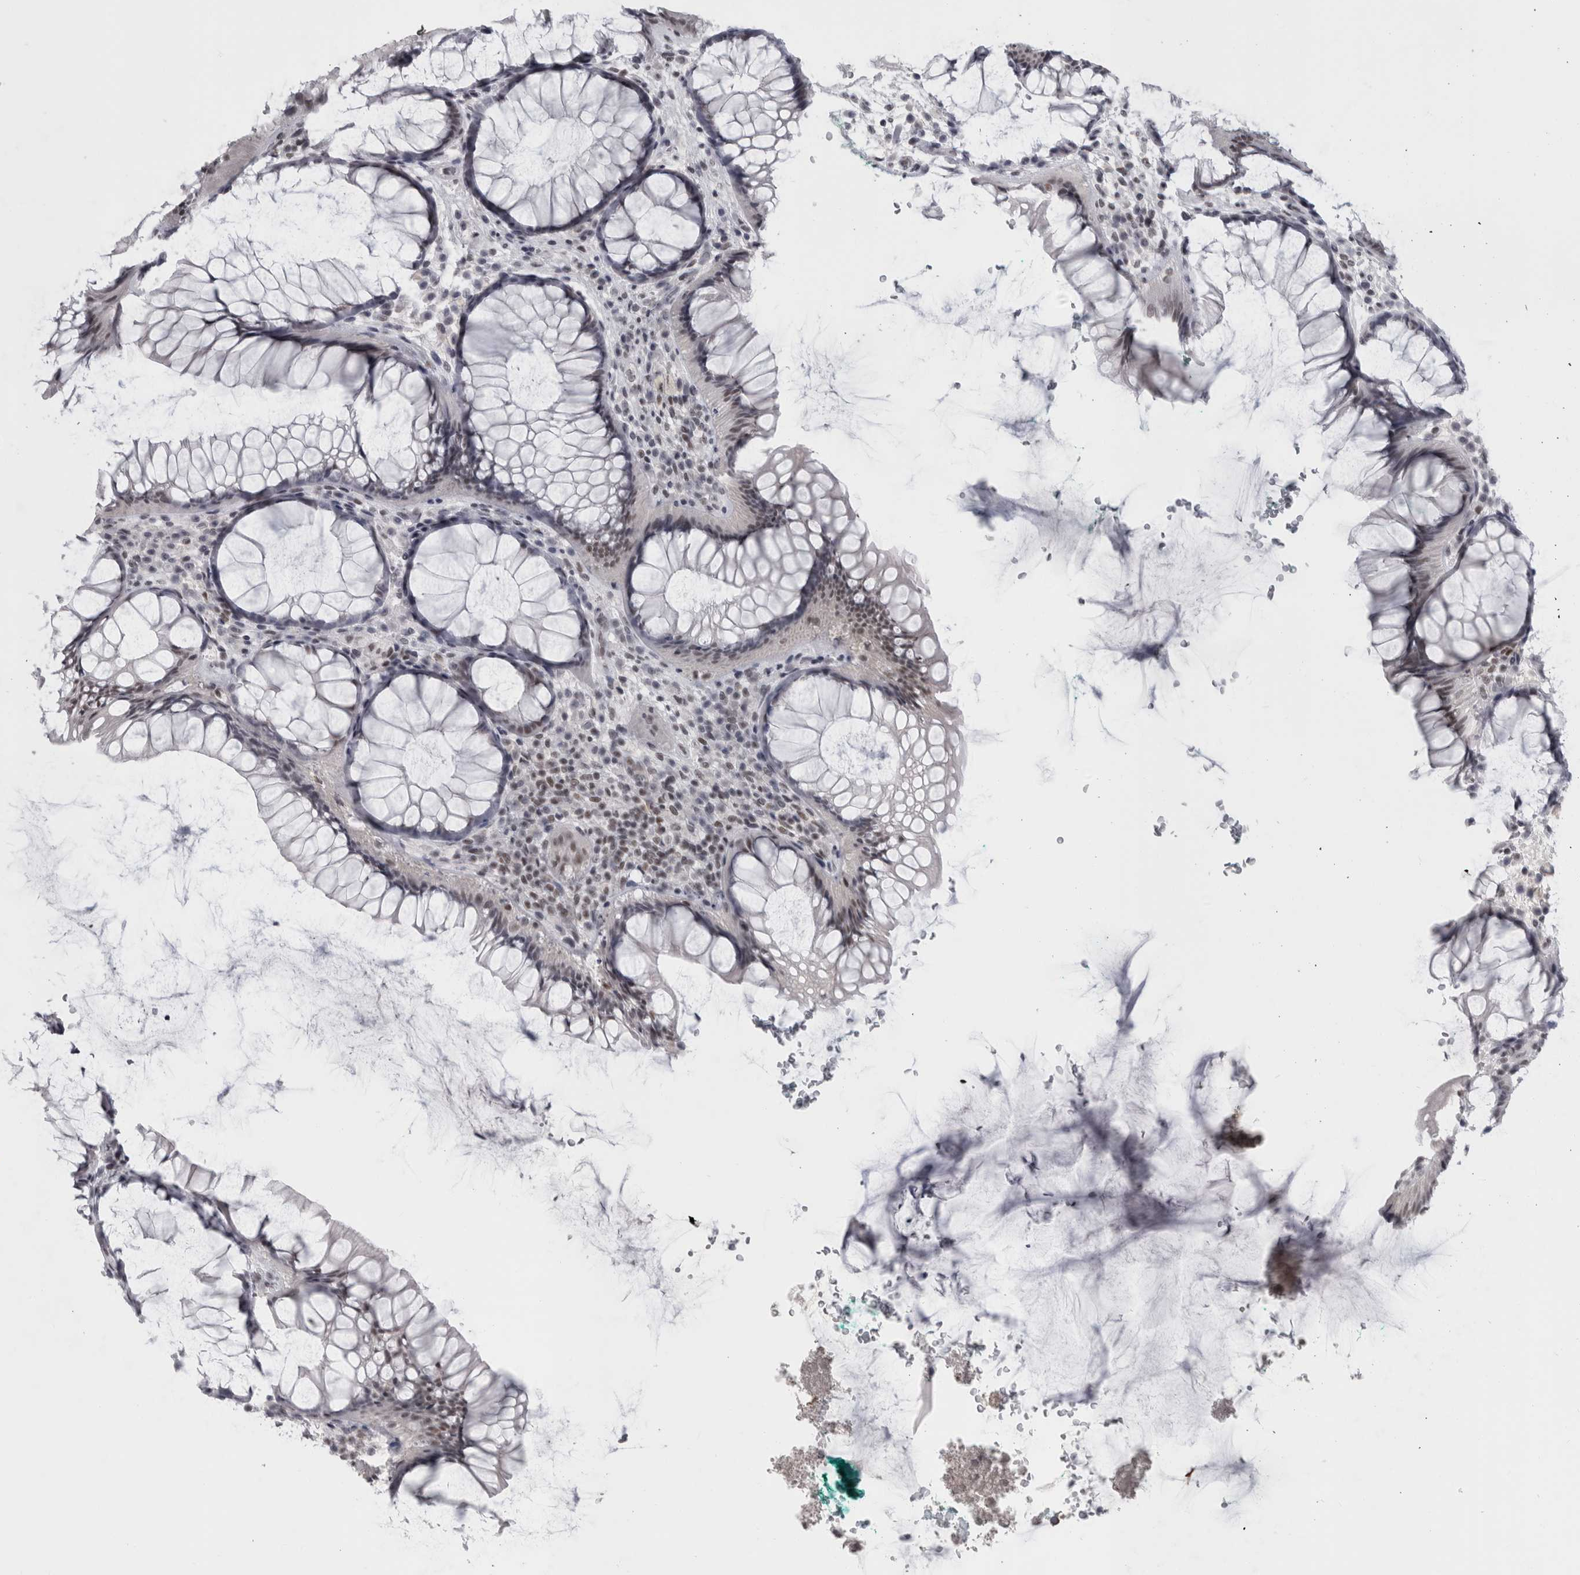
{"staining": {"intensity": "weak", "quantity": "25%-75%", "location": "nuclear"}, "tissue": "rectum", "cell_type": "Glandular cells", "image_type": "normal", "snomed": [{"axis": "morphology", "description": "Normal tissue, NOS"}, {"axis": "topography", "description": "Rectum"}], "caption": "High-power microscopy captured an immunohistochemistry (IHC) micrograph of unremarkable rectum, revealing weak nuclear staining in approximately 25%-75% of glandular cells.", "gene": "ARID4B", "patient": {"sex": "male", "age": 51}}